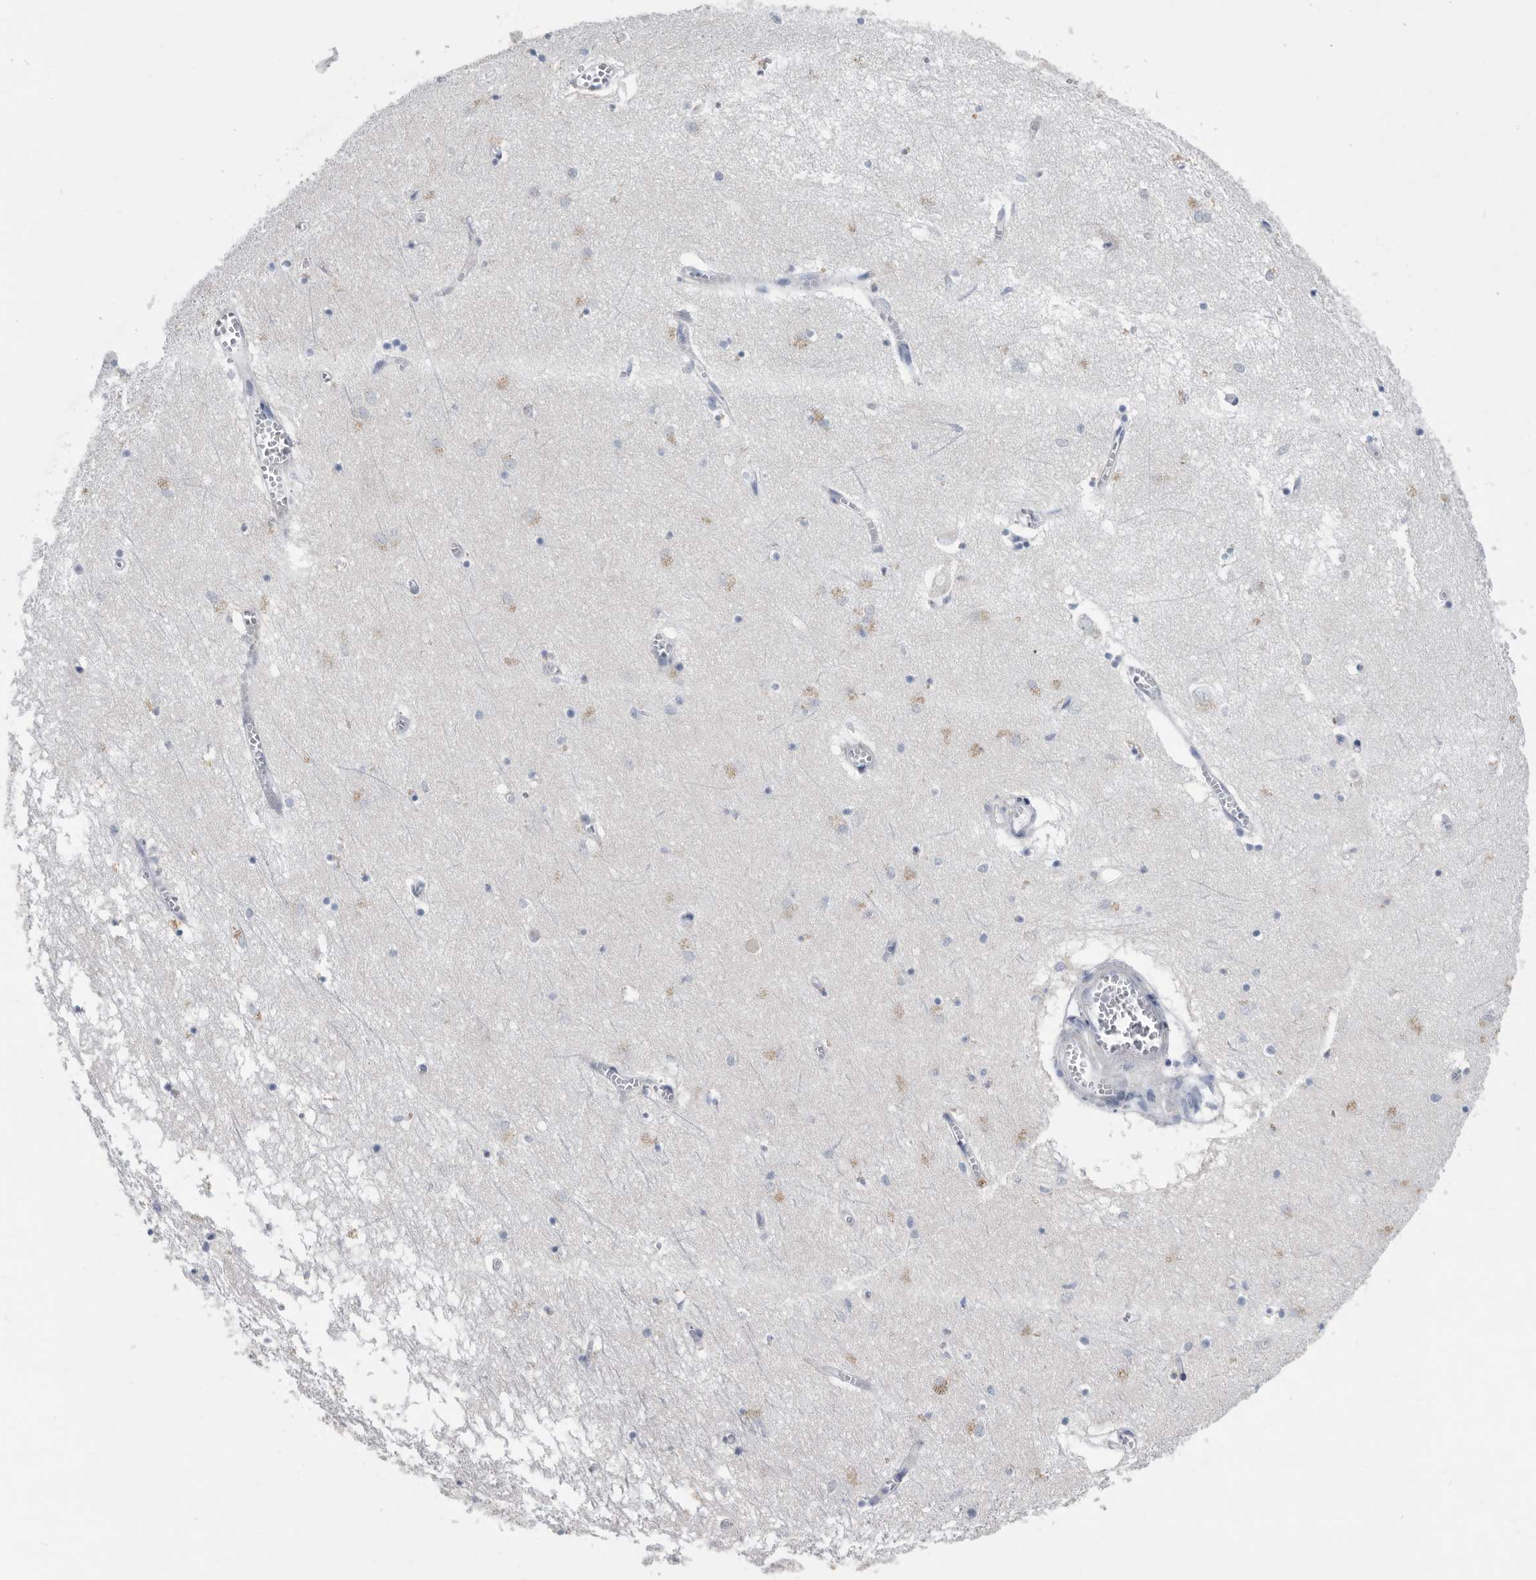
{"staining": {"intensity": "negative", "quantity": "none", "location": "none"}, "tissue": "hippocampus", "cell_type": "Glial cells", "image_type": "normal", "snomed": [{"axis": "morphology", "description": "Normal tissue, NOS"}, {"axis": "topography", "description": "Hippocampus"}], "caption": "IHC photomicrograph of normal hippocampus stained for a protein (brown), which exhibits no staining in glial cells.", "gene": "BTBD6", "patient": {"sex": "male", "age": 70}}